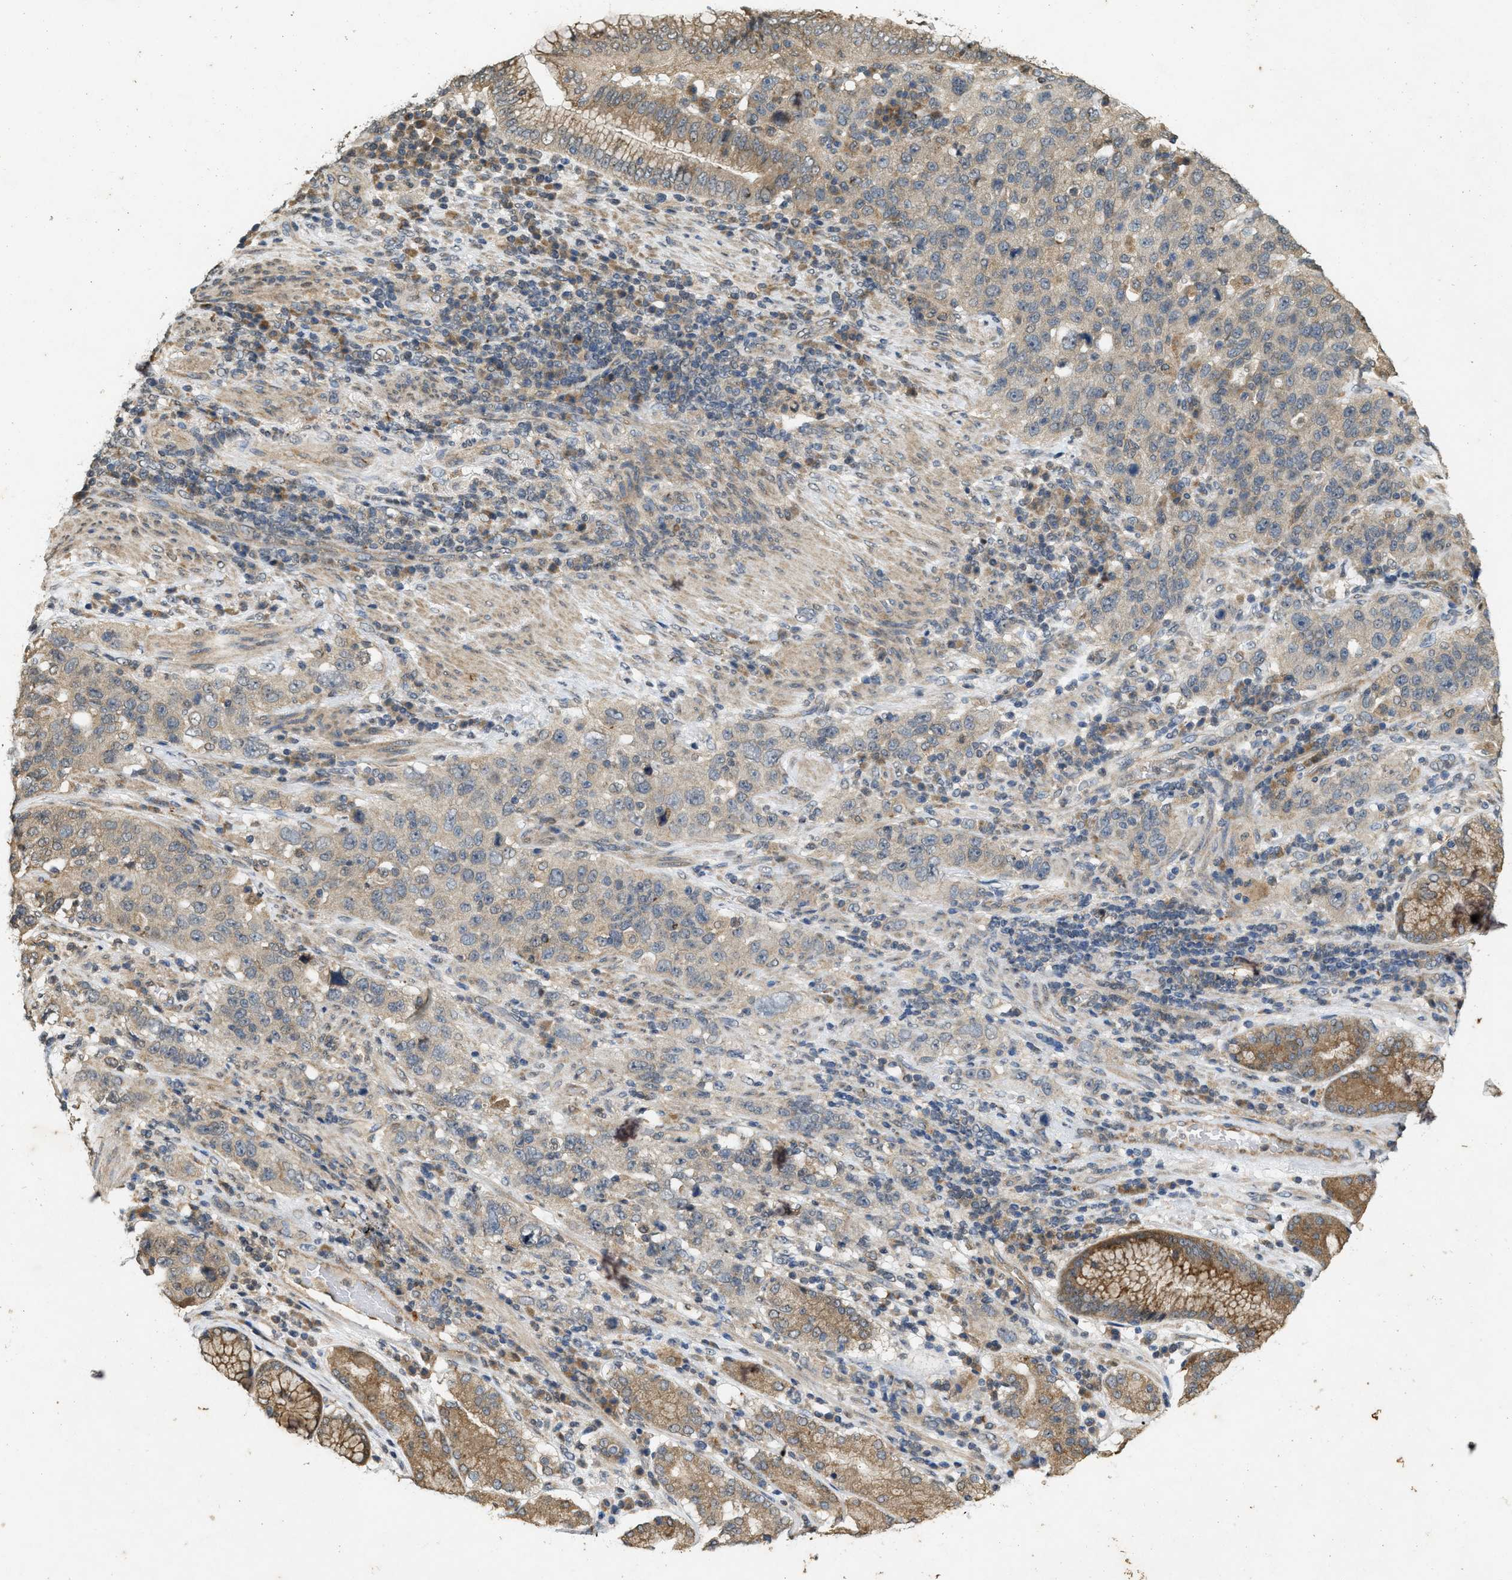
{"staining": {"intensity": "weak", "quantity": "<25%", "location": "cytoplasmic/membranous"}, "tissue": "stomach cancer", "cell_type": "Tumor cells", "image_type": "cancer", "snomed": [{"axis": "morphology", "description": "Normal tissue, NOS"}, {"axis": "morphology", "description": "Adenocarcinoma, NOS"}, {"axis": "topography", "description": "Stomach"}], "caption": "Tumor cells are negative for brown protein staining in stomach cancer. (Brightfield microscopy of DAB (3,3'-diaminobenzidine) immunohistochemistry at high magnification).", "gene": "KIF21A", "patient": {"sex": "male", "age": 48}}